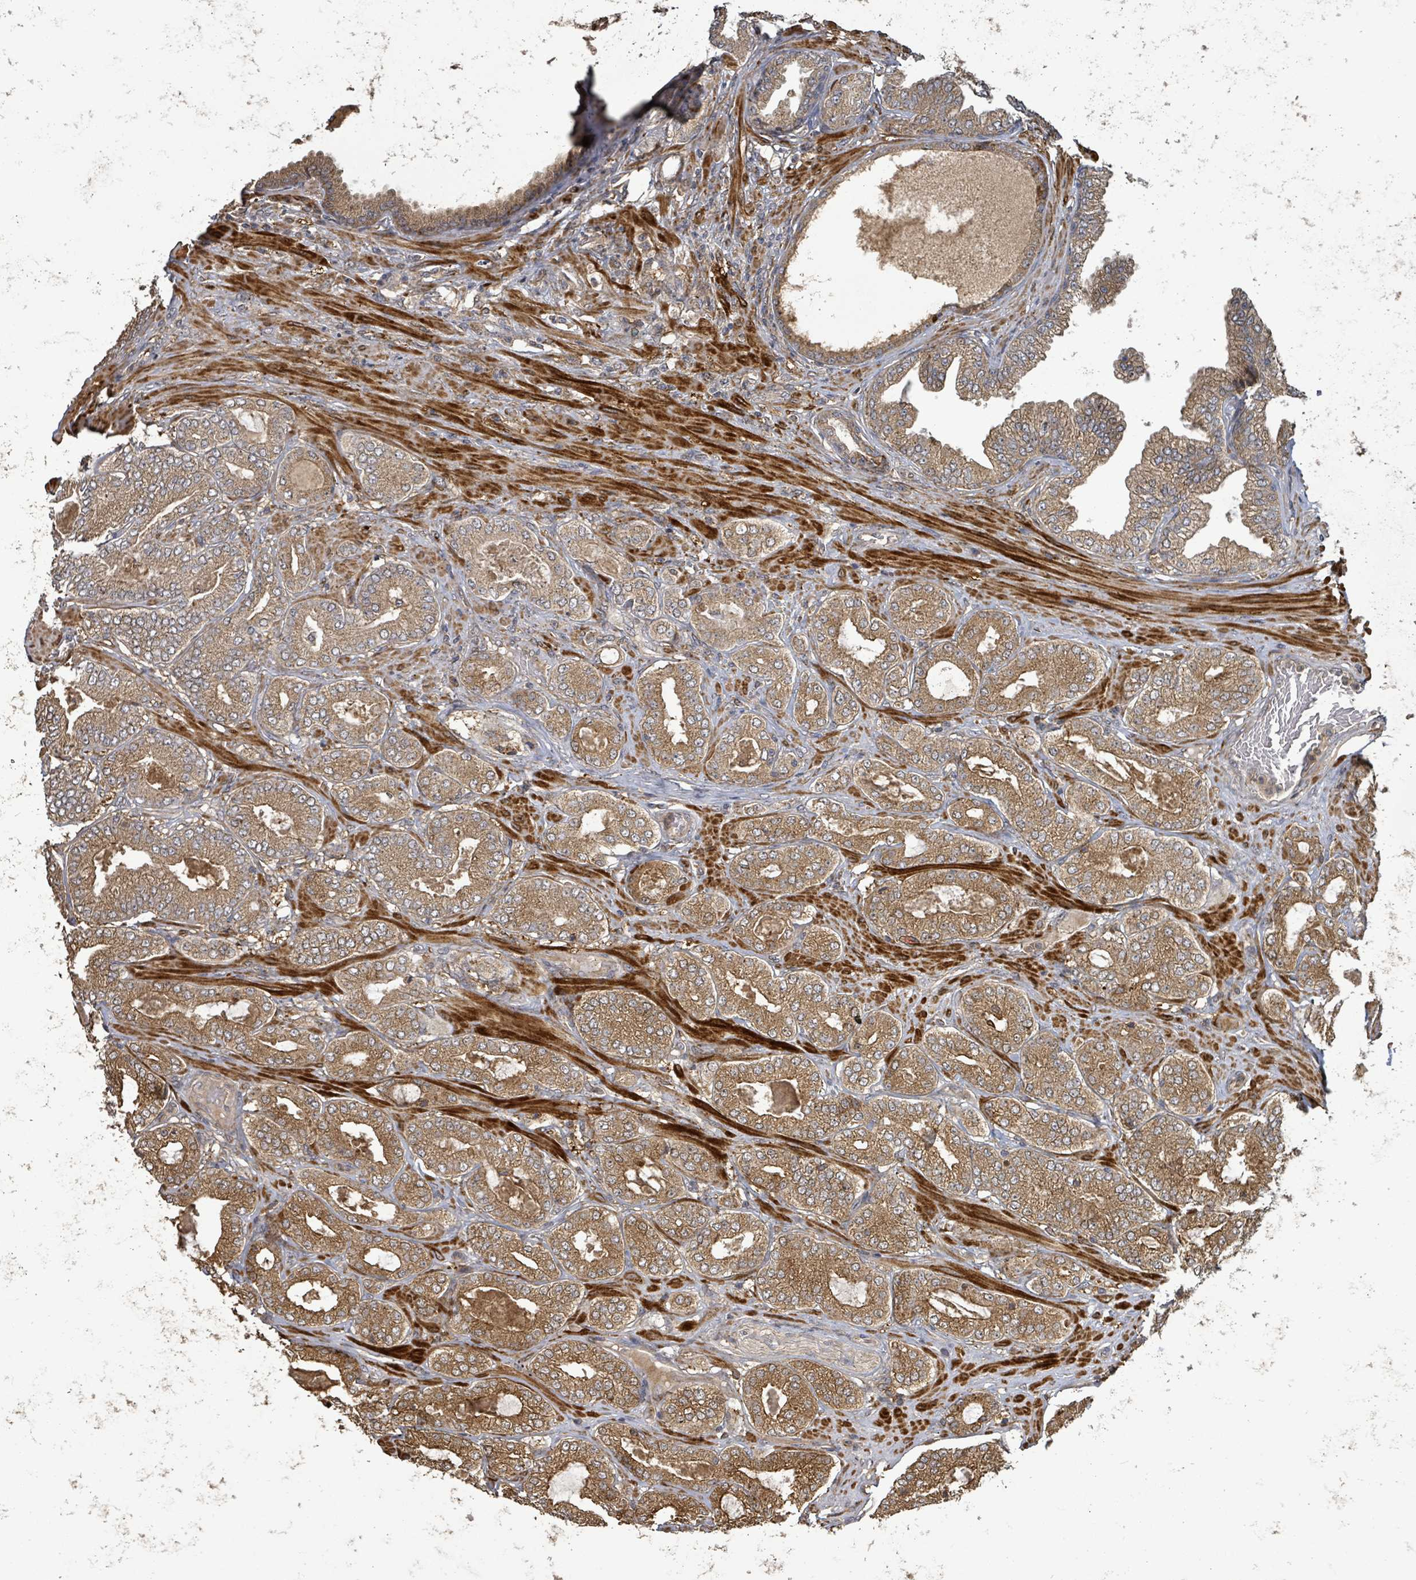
{"staining": {"intensity": "moderate", "quantity": ">75%", "location": "cytoplasmic/membranous"}, "tissue": "prostate cancer", "cell_type": "Tumor cells", "image_type": "cancer", "snomed": [{"axis": "morphology", "description": "Adenocarcinoma, Low grade"}, {"axis": "topography", "description": "Prostate"}], "caption": "Brown immunohistochemical staining in human prostate cancer (adenocarcinoma (low-grade)) shows moderate cytoplasmic/membranous staining in about >75% of tumor cells.", "gene": "STARD4", "patient": {"sex": "male", "age": 63}}